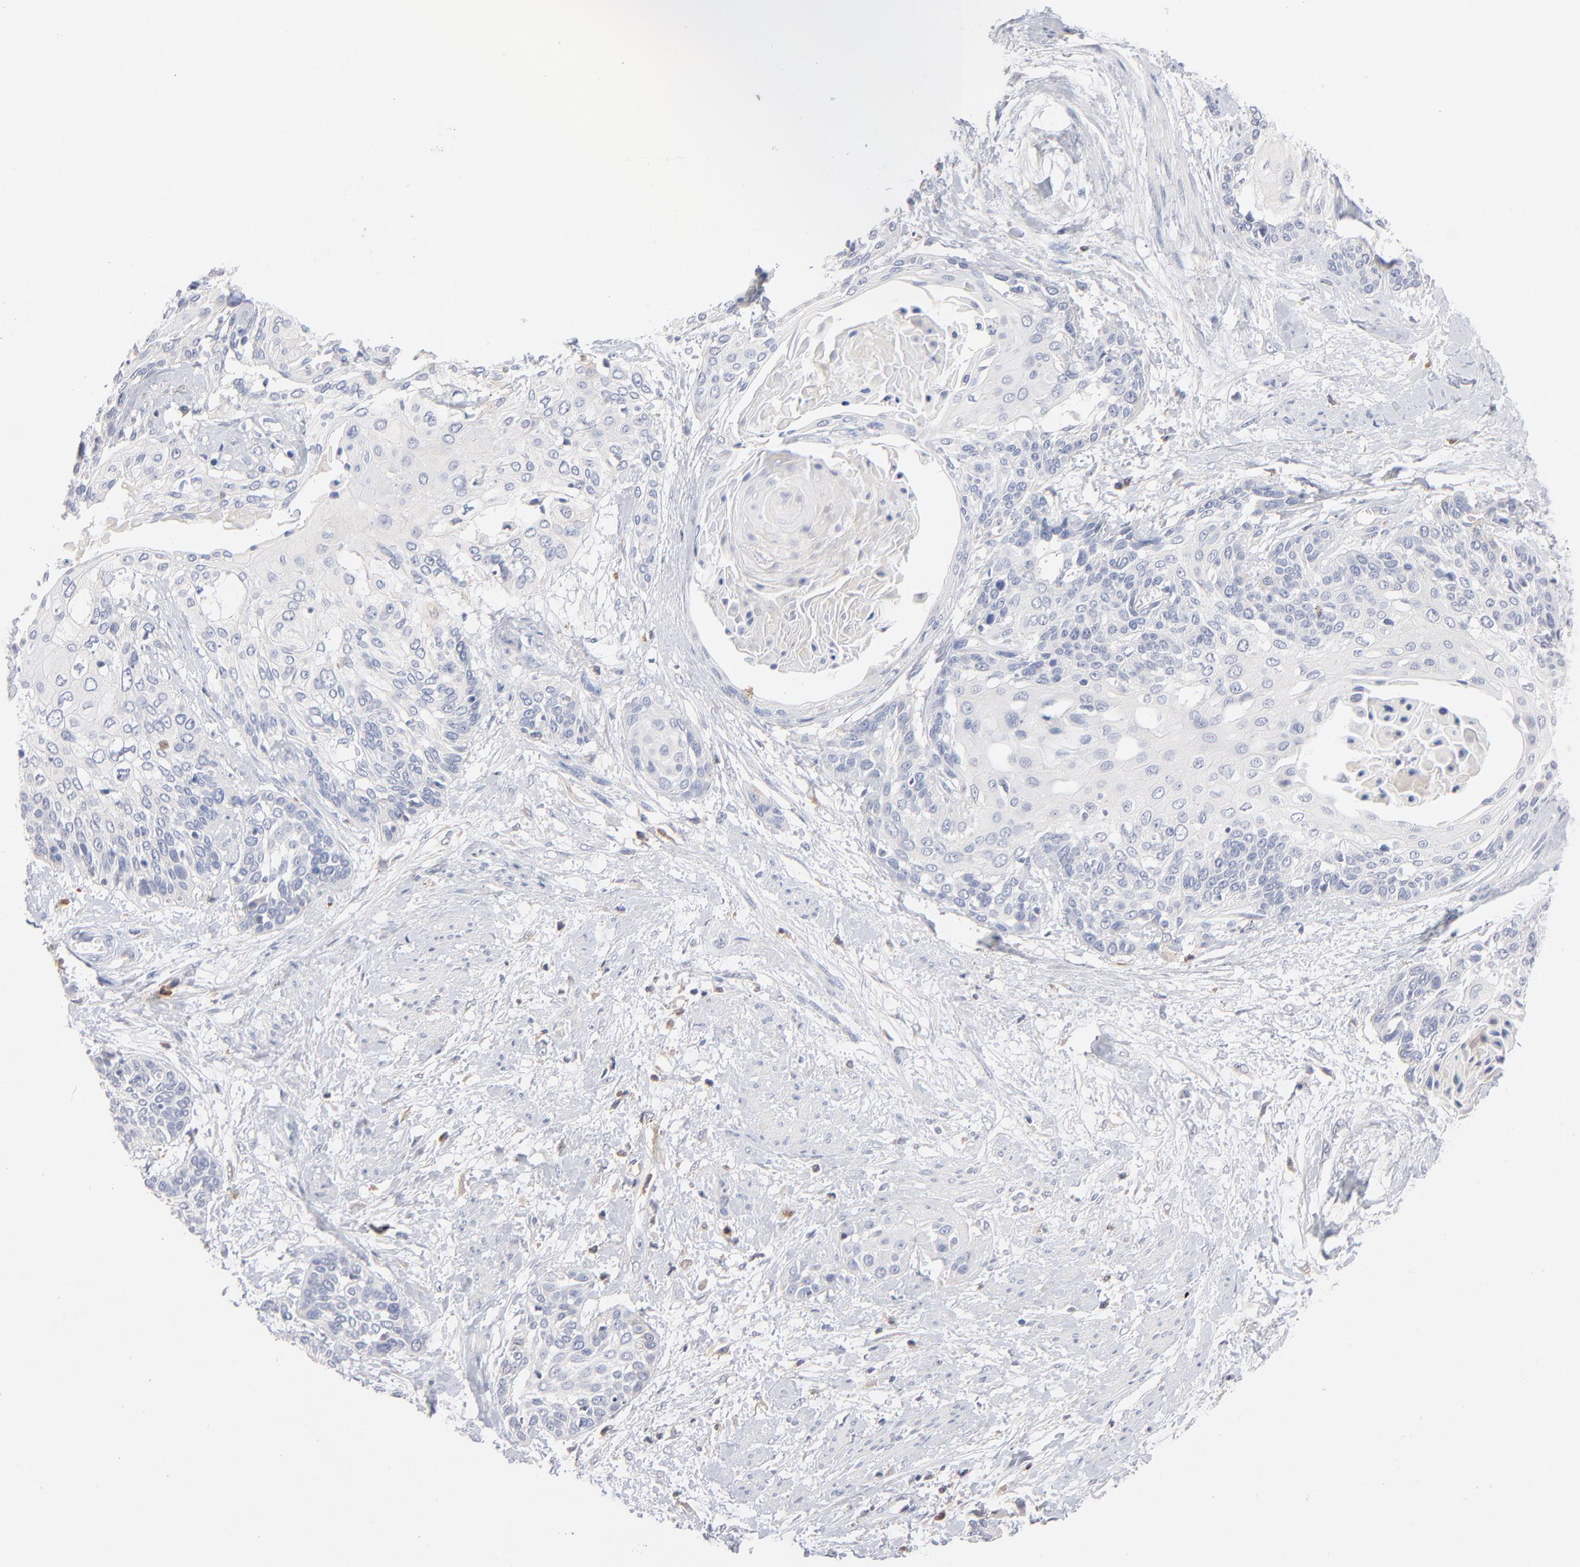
{"staining": {"intensity": "negative", "quantity": "none", "location": "none"}, "tissue": "cervical cancer", "cell_type": "Tumor cells", "image_type": "cancer", "snomed": [{"axis": "morphology", "description": "Squamous cell carcinoma, NOS"}, {"axis": "topography", "description": "Cervix"}], "caption": "Cervical squamous cell carcinoma was stained to show a protein in brown. There is no significant positivity in tumor cells.", "gene": "F12", "patient": {"sex": "female", "age": 57}}